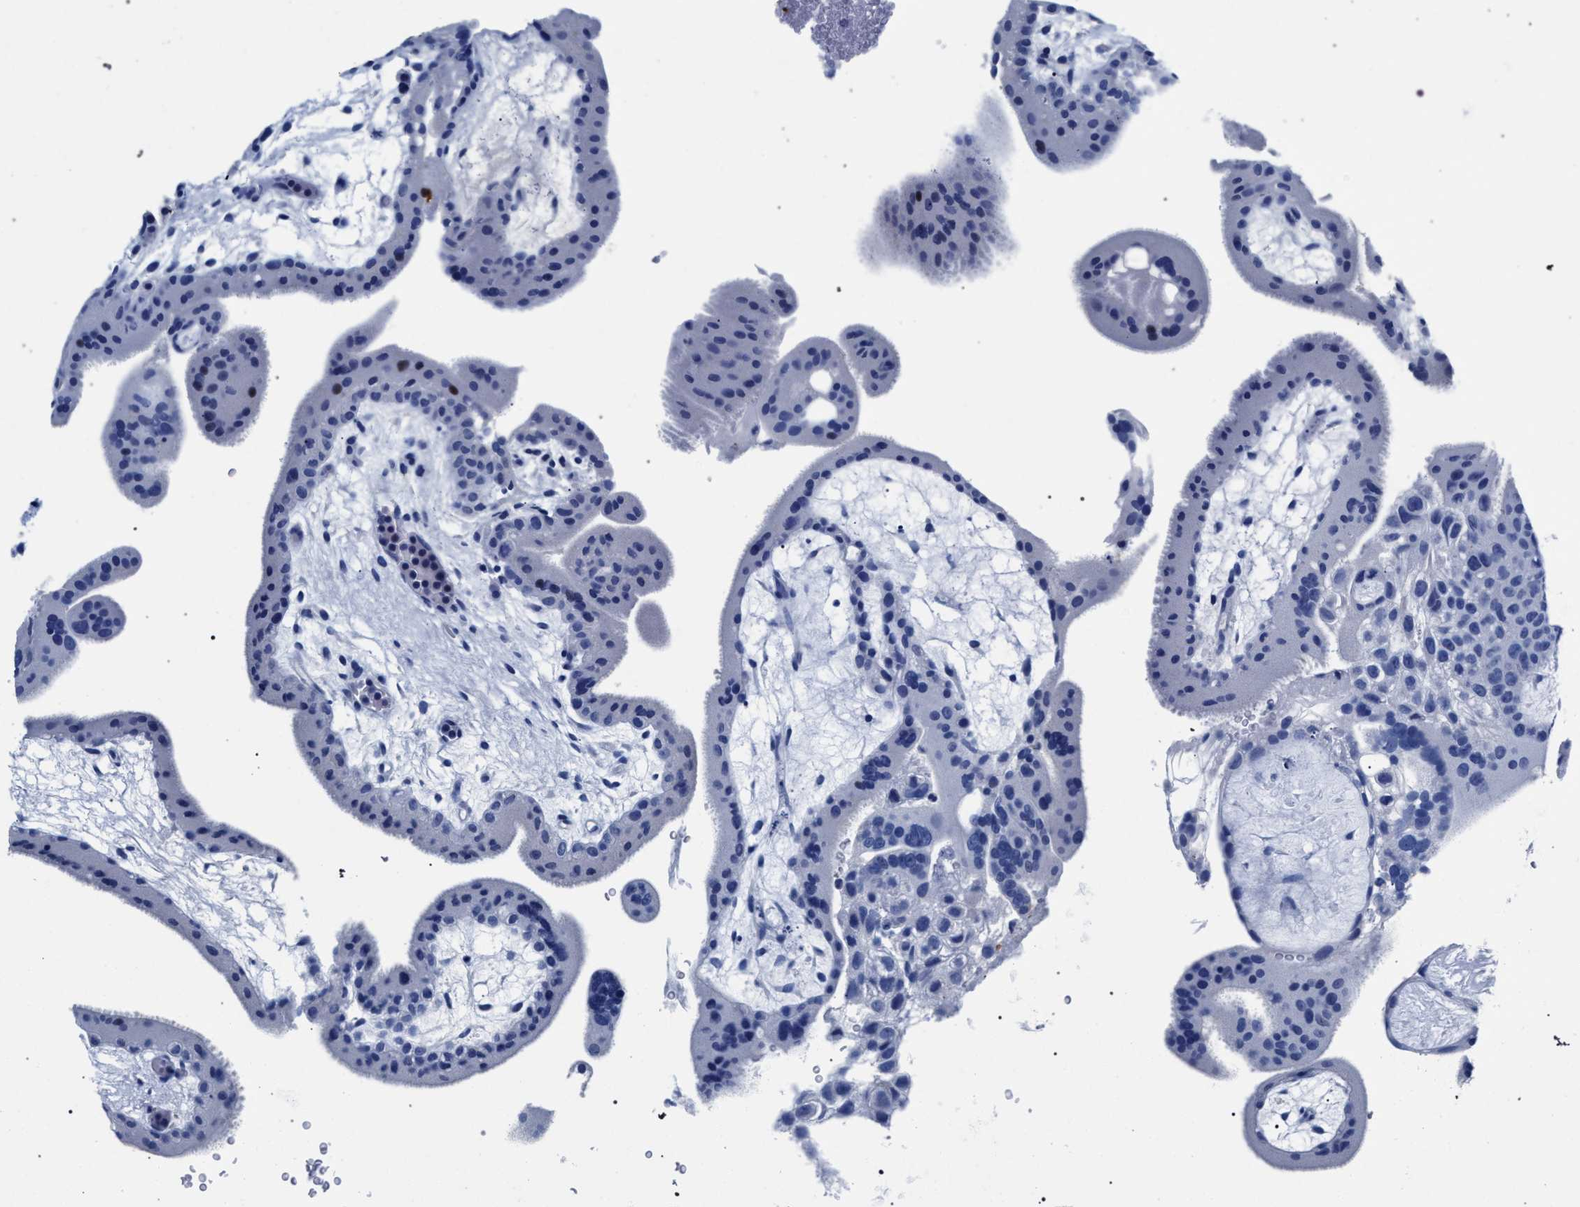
{"staining": {"intensity": "negative", "quantity": "none", "location": "none"}, "tissue": "placenta", "cell_type": "Decidual cells", "image_type": "normal", "snomed": [{"axis": "morphology", "description": "Normal tissue, NOS"}, {"axis": "topography", "description": "Placenta"}], "caption": "This is a photomicrograph of IHC staining of benign placenta, which shows no positivity in decidual cells.", "gene": "KLRK1", "patient": {"sex": "female", "age": 19}}